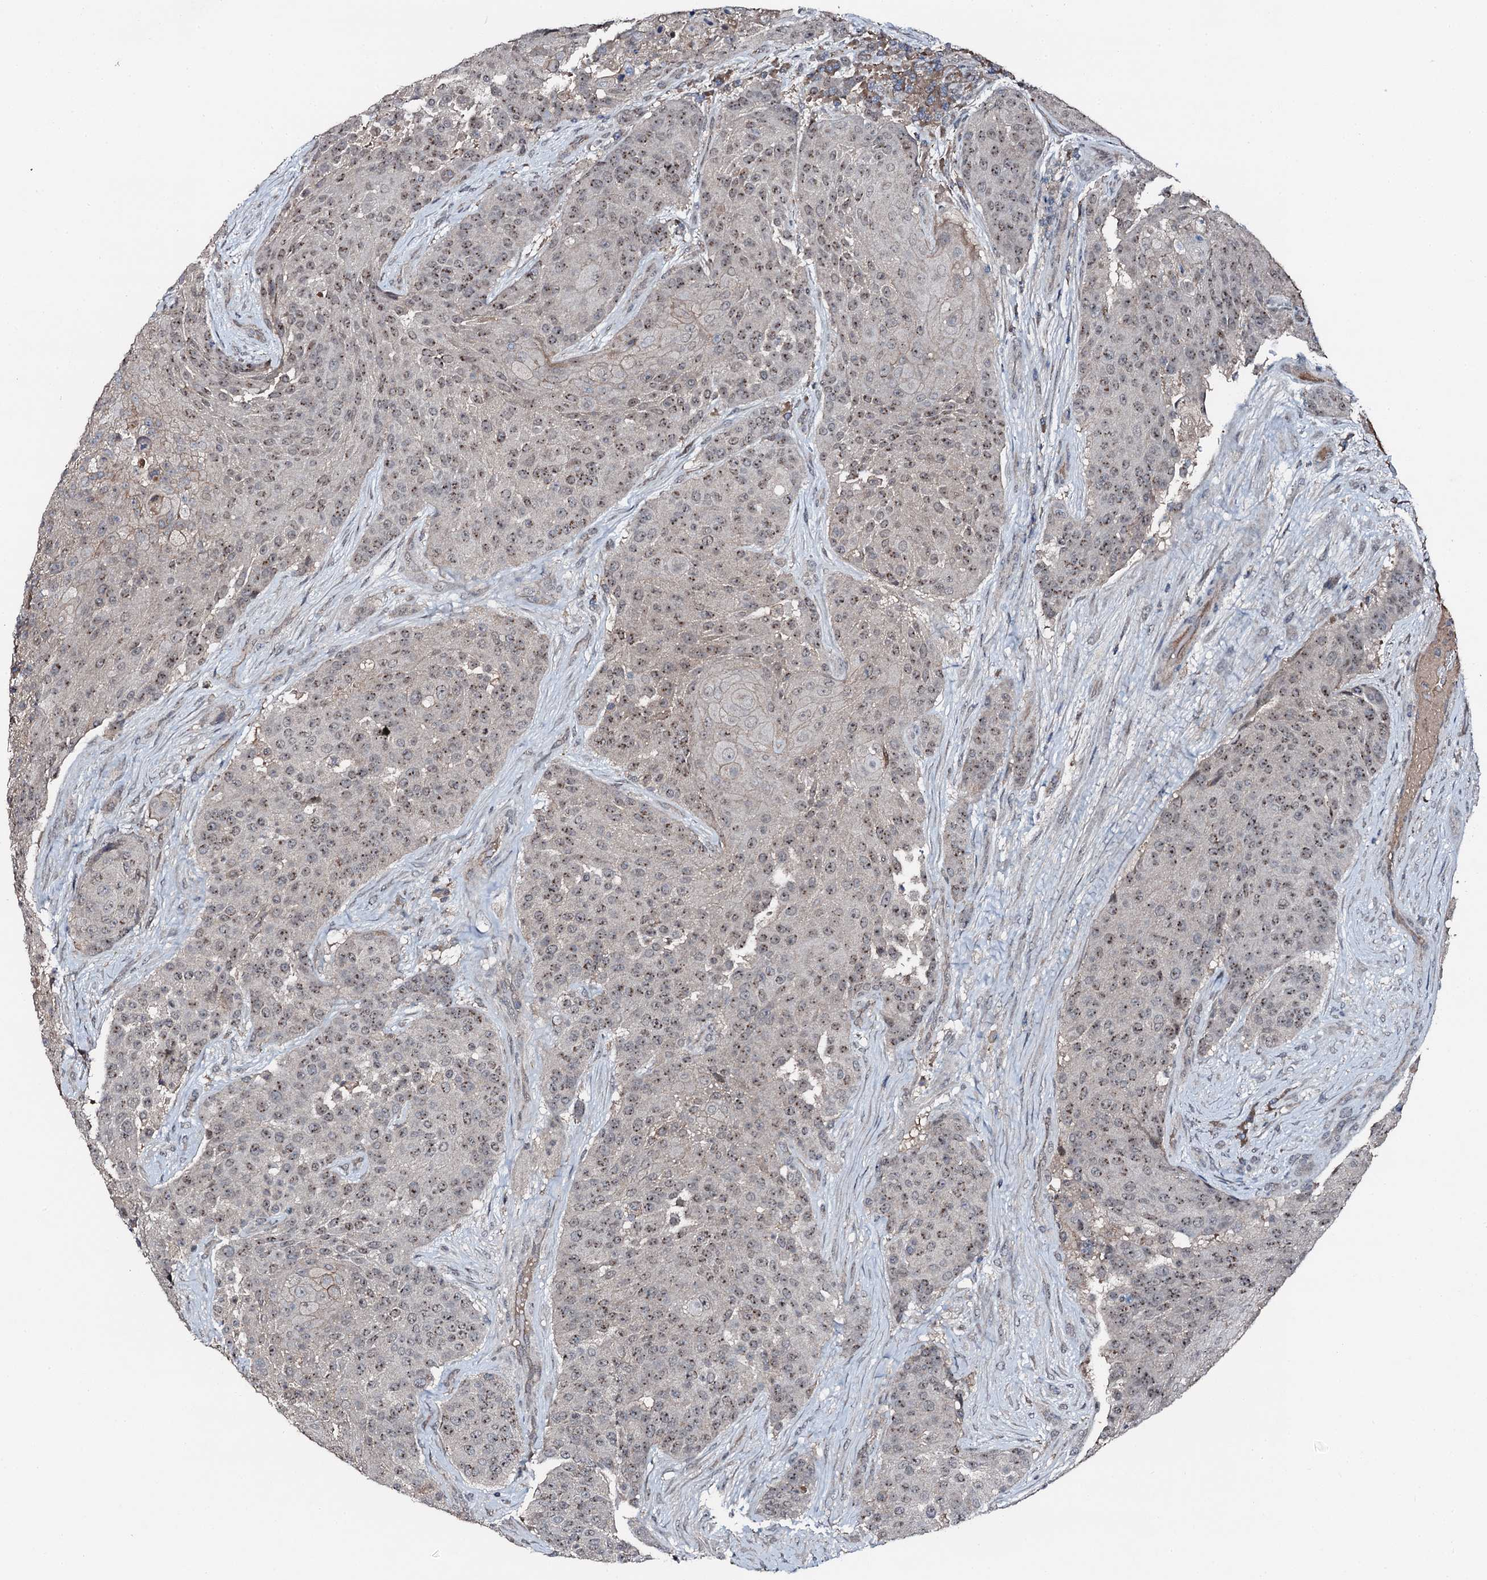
{"staining": {"intensity": "moderate", "quantity": ">75%", "location": "nuclear"}, "tissue": "urothelial cancer", "cell_type": "Tumor cells", "image_type": "cancer", "snomed": [{"axis": "morphology", "description": "Urothelial carcinoma, High grade"}, {"axis": "topography", "description": "Urinary bladder"}], "caption": "Moderate nuclear protein positivity is appreciated in approximately >75% of tumor cells in urothelial cancer.", "gene": "FLYWCH1", "patient": {"sex": "female", "age": 63}}